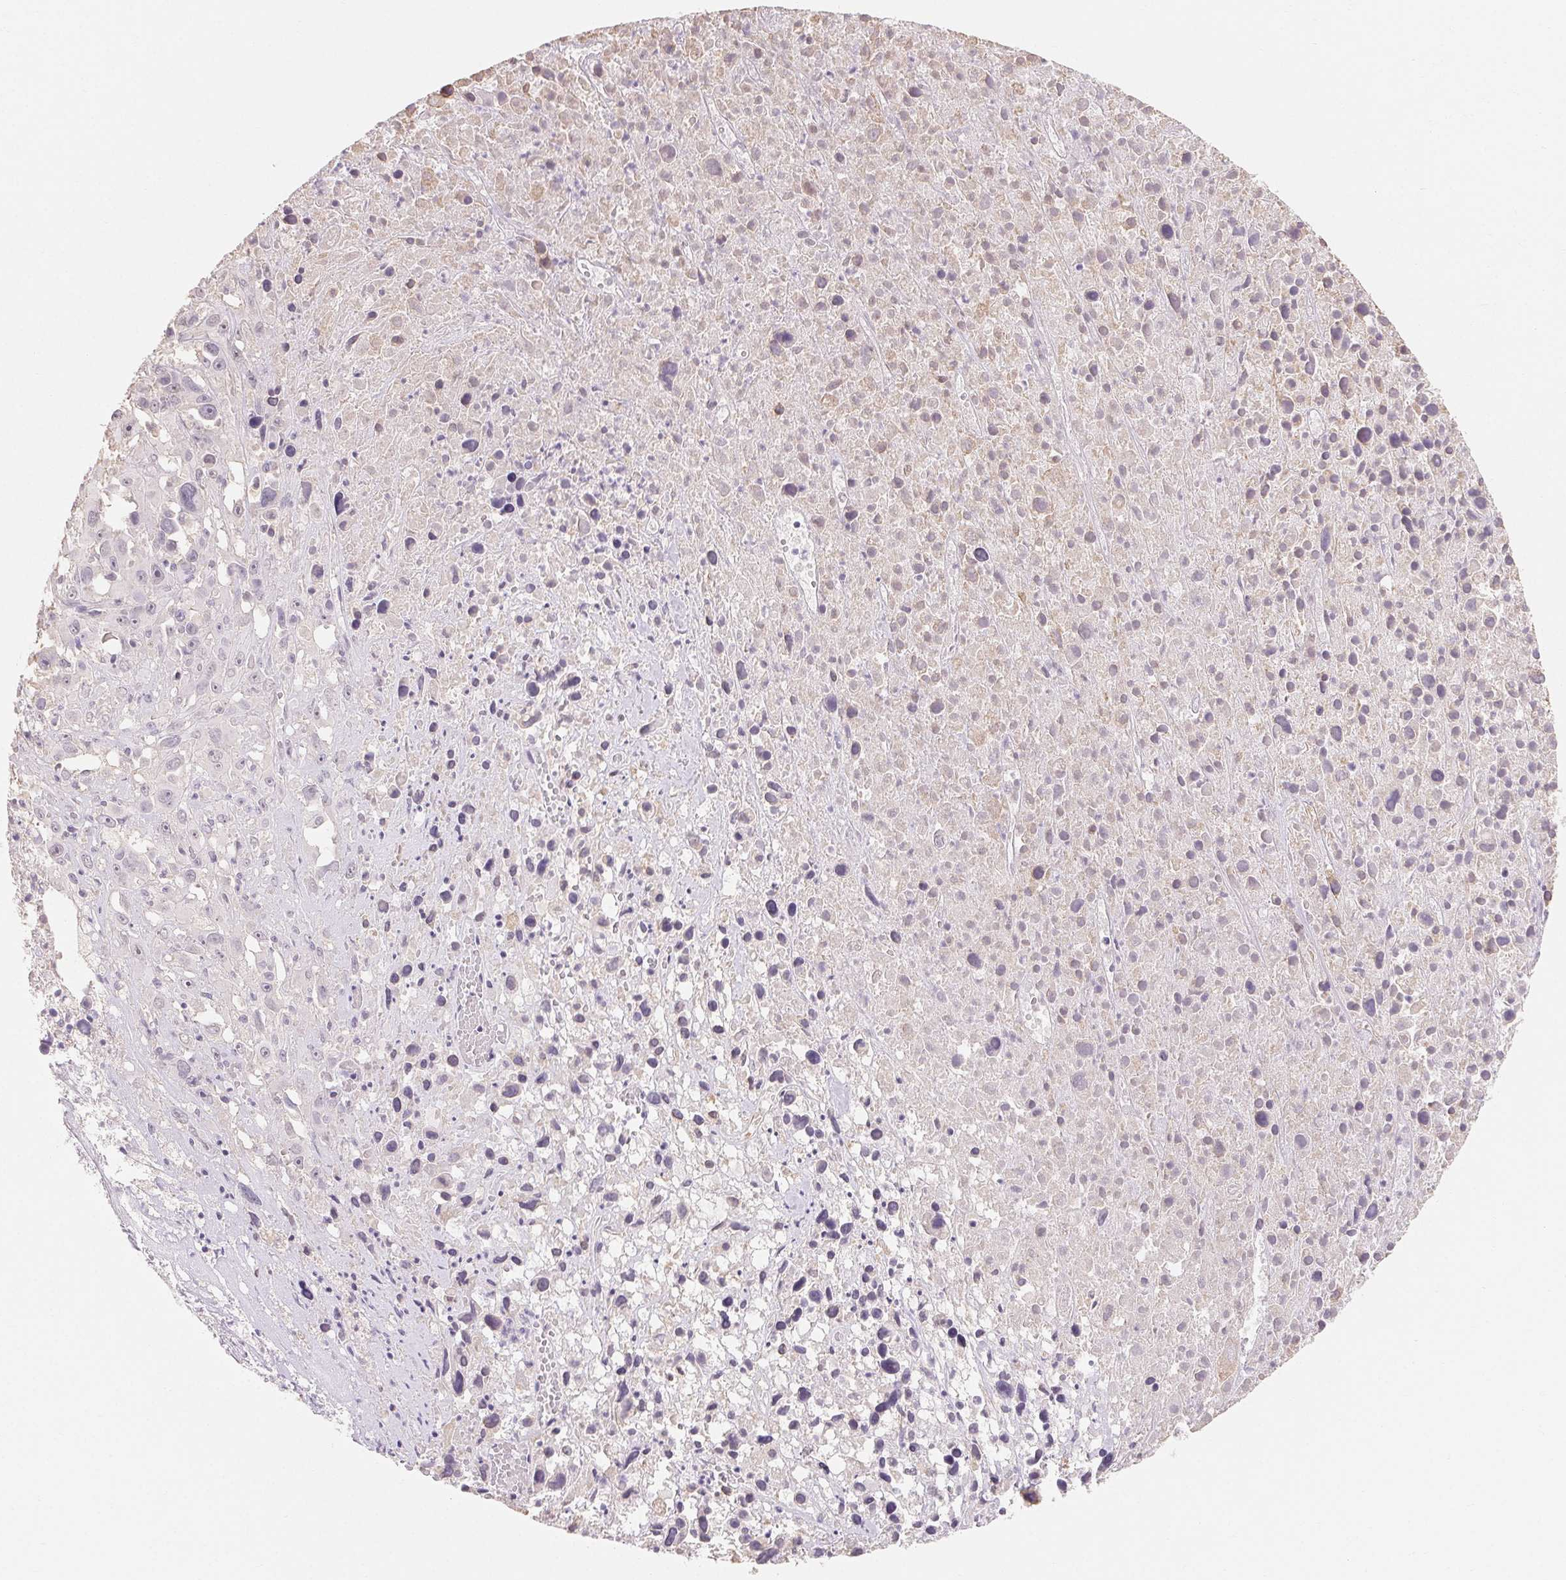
{"staining": {"intensity": "negative", "quantity": "none", "location": "none"}, "tissue": "melanoma", "cell_type": "Tumor cells", "image_type": "cancer", "snomed": [{"axis": "morphology", "description": "Malignant melanoma, Metastatic site"}, {"axis": "topography", "description": "Soft tissue"}], "caption": "A high-resolution image shows IHC staining of malignant melanoma (metastatic site), which displays no significant positivity in tumor cells.", "gene": "MAP7D2", "patient": {"sex": "male", "age": 50}}